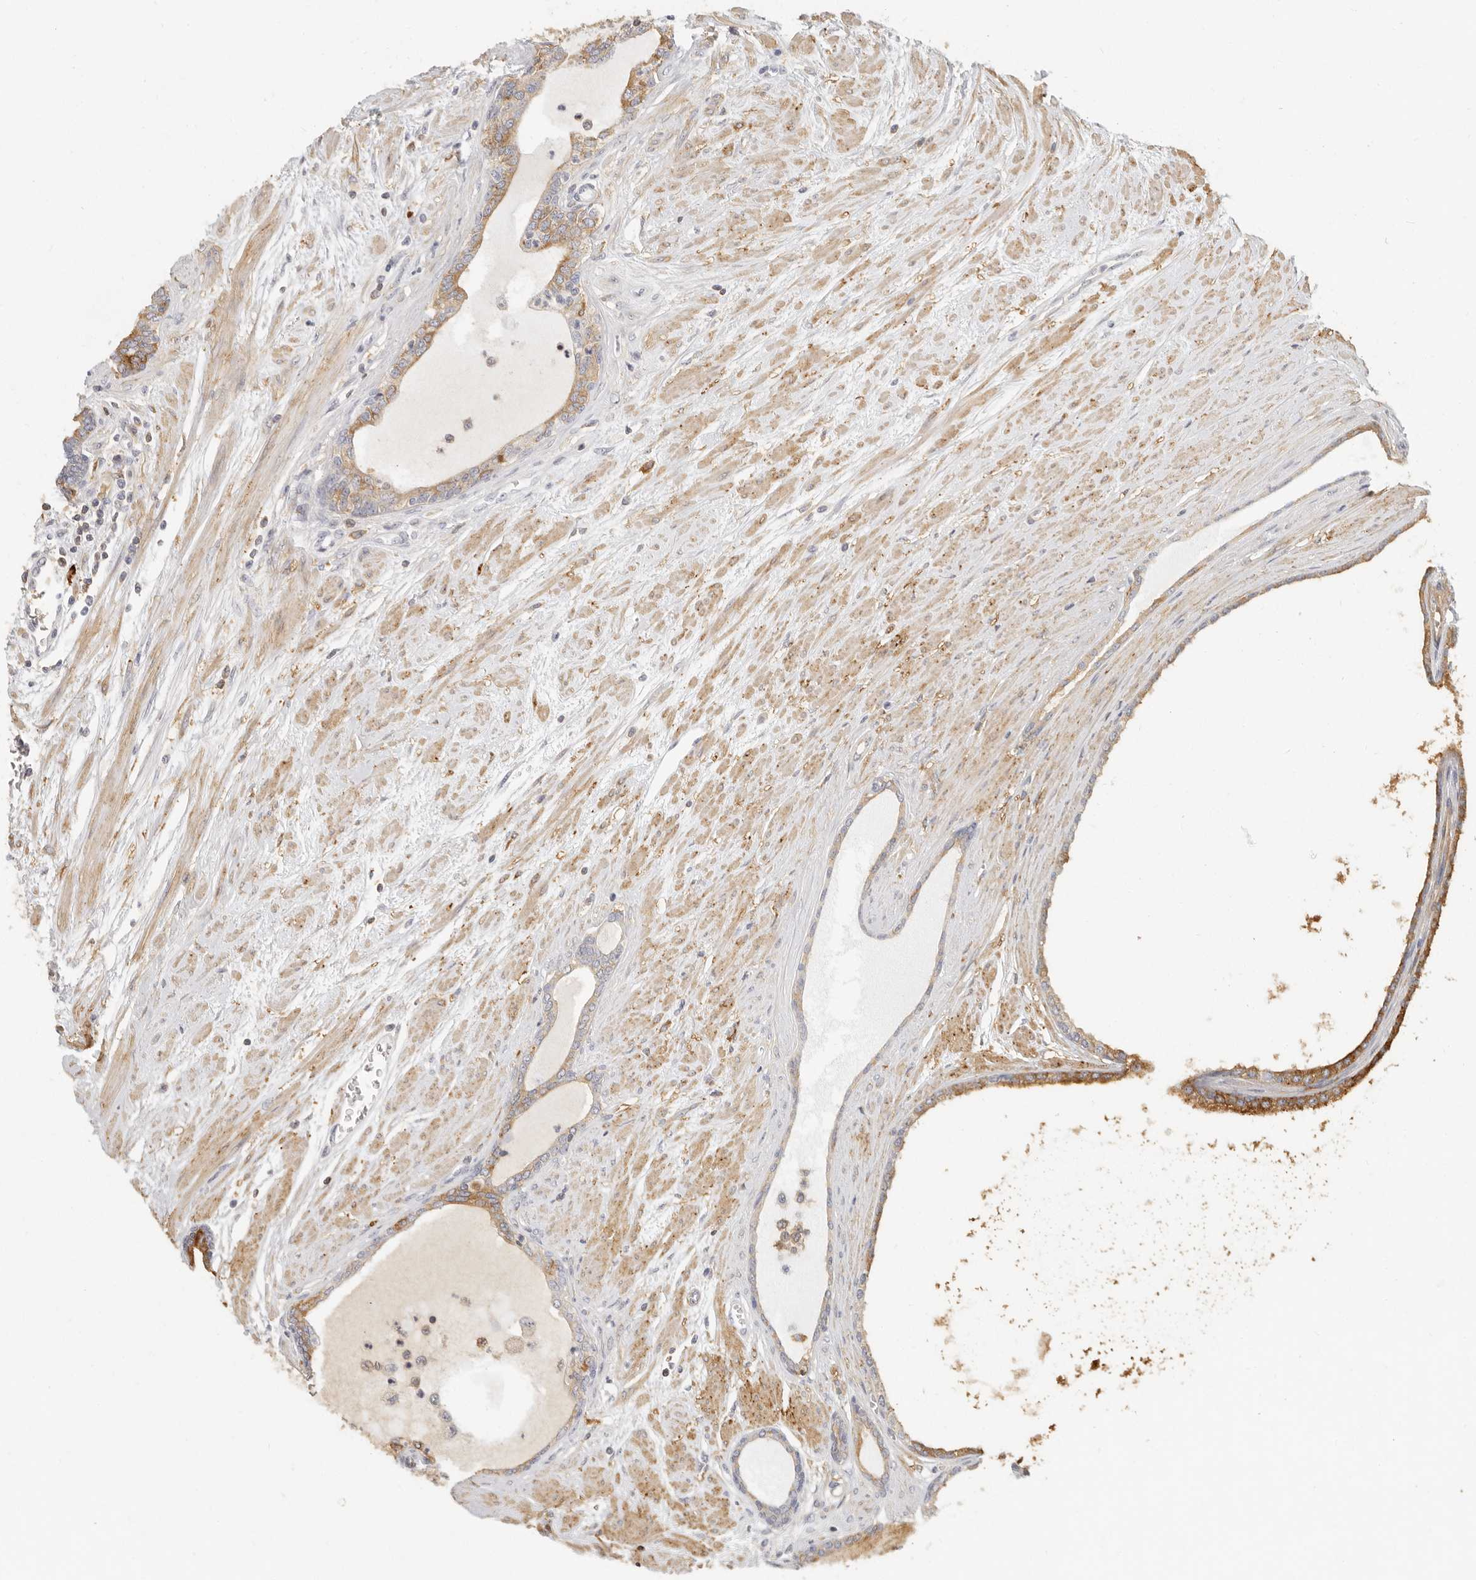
{"staining": {"intensity": "moderate", "quantity": "25%-75%", "location": "cytoplasmic/membranous"}, "tissue": "prostate cancer", "cell_type": "Tumor cells", "image_type": "cancer", "snomed": [{"axis": "morphology", "description": "Adenocarcinoma, Low grade"}, {"axis": "topography", "description": "Prostate"}], "caption": "Immunohistochemical staining of prostate low-grade adenocarcinoma displays medium levels of moderate cytoplasmic/membranous expression in approximately 25%-75% of tumor cells. (DAB IHC with brightfield microscopy, high magnification).", "gene": "NIBAN1", "patient": {"sex": "male", "age": 60}}